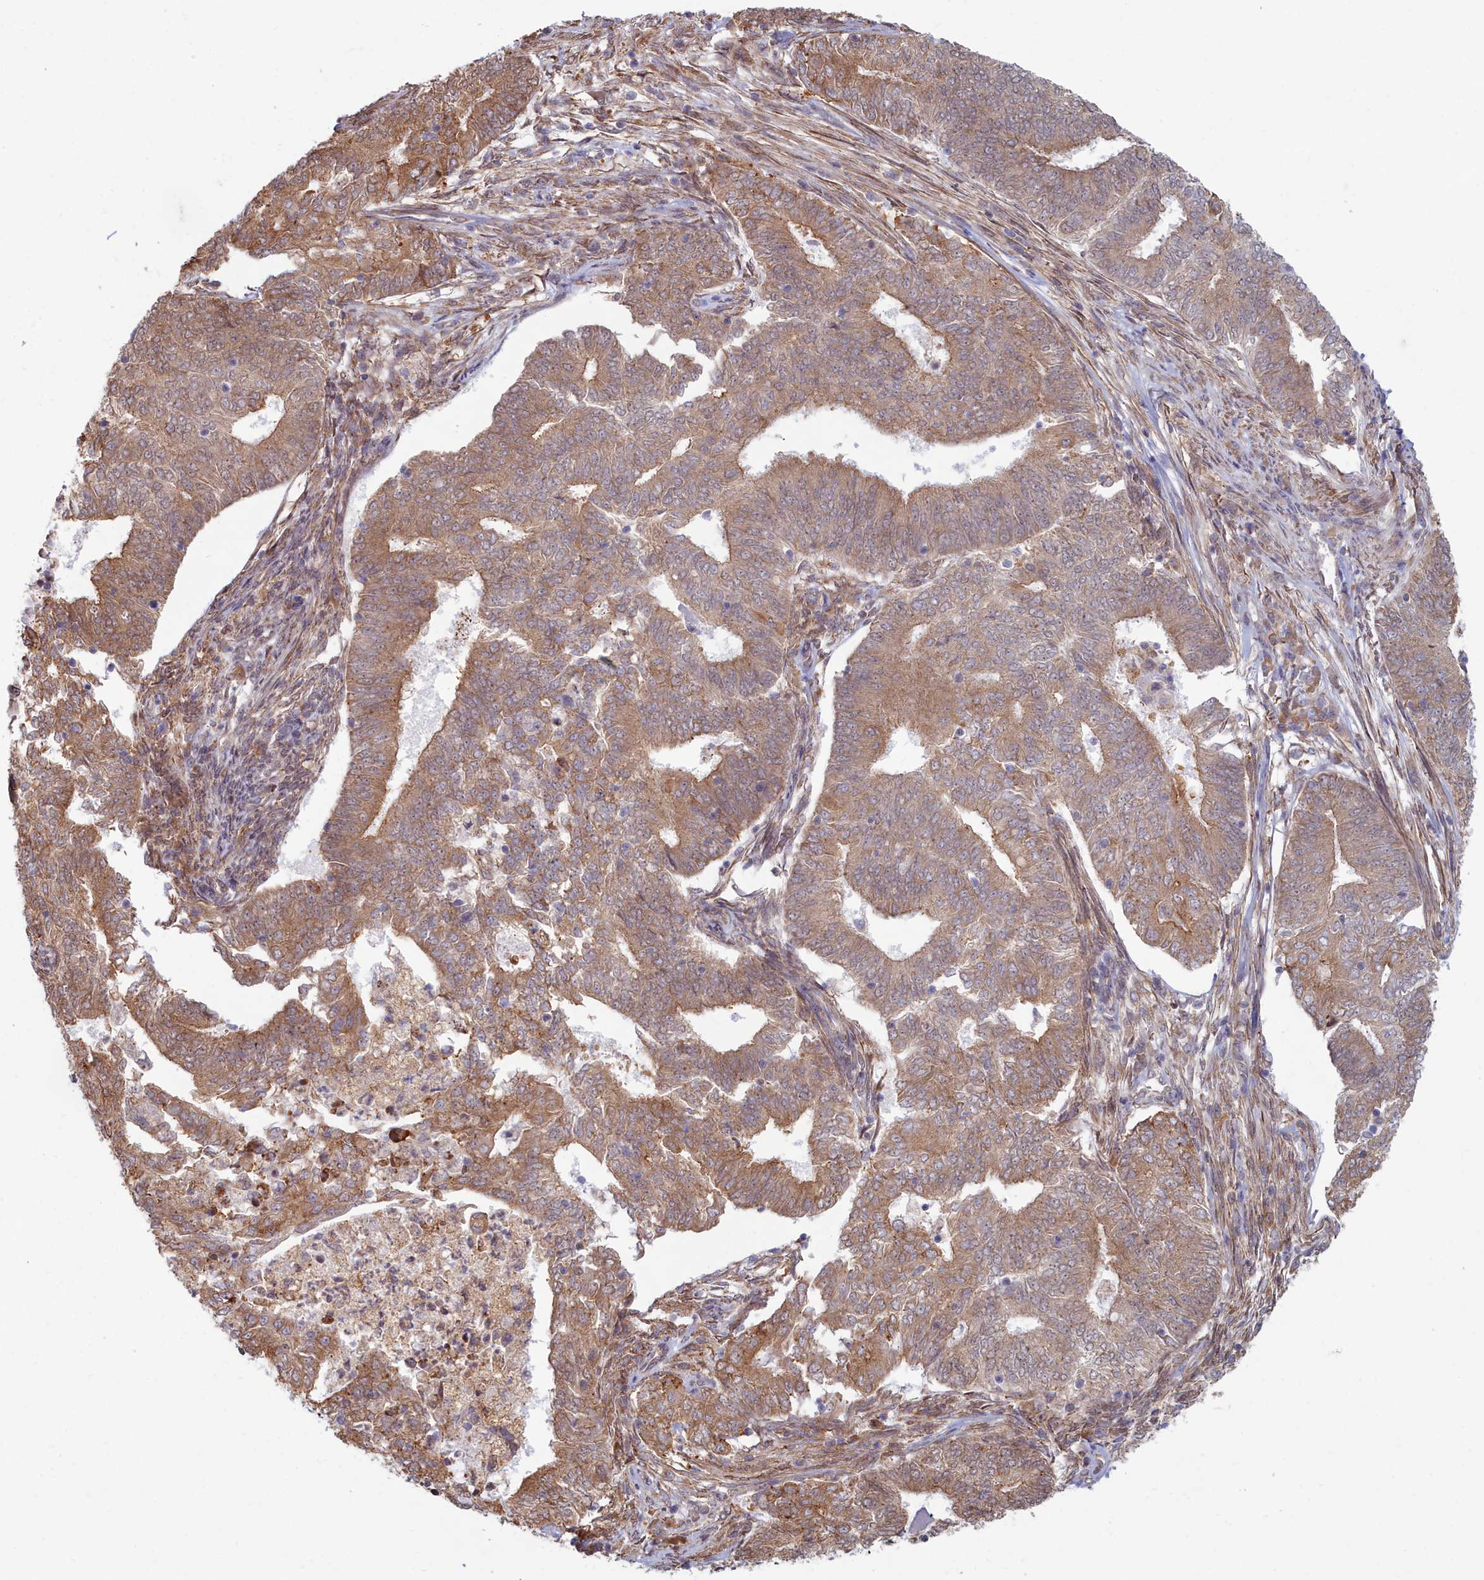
{"staining": {"intensity": "moderate", "quantity": ">75%", "location": "cytoplasmic/membranous"}, "tissue": "endometrial cancer", "cell_type": "Tumor cells", "image_type": "cancer", "snomed": [{"axis": "morphology", "description": "Adenocarcinoma, NOS"}, {"axis": "topography", "description": "Endometrium"}], "caption": "Endometrial adenocarcinoma stained with a brown dye demonstrates moderate cytoplasmic/membranous positive staining in approximately >75% of tumor cells.", "gene": "MAK16", "patient": {"sex": "female", "age": 62}}